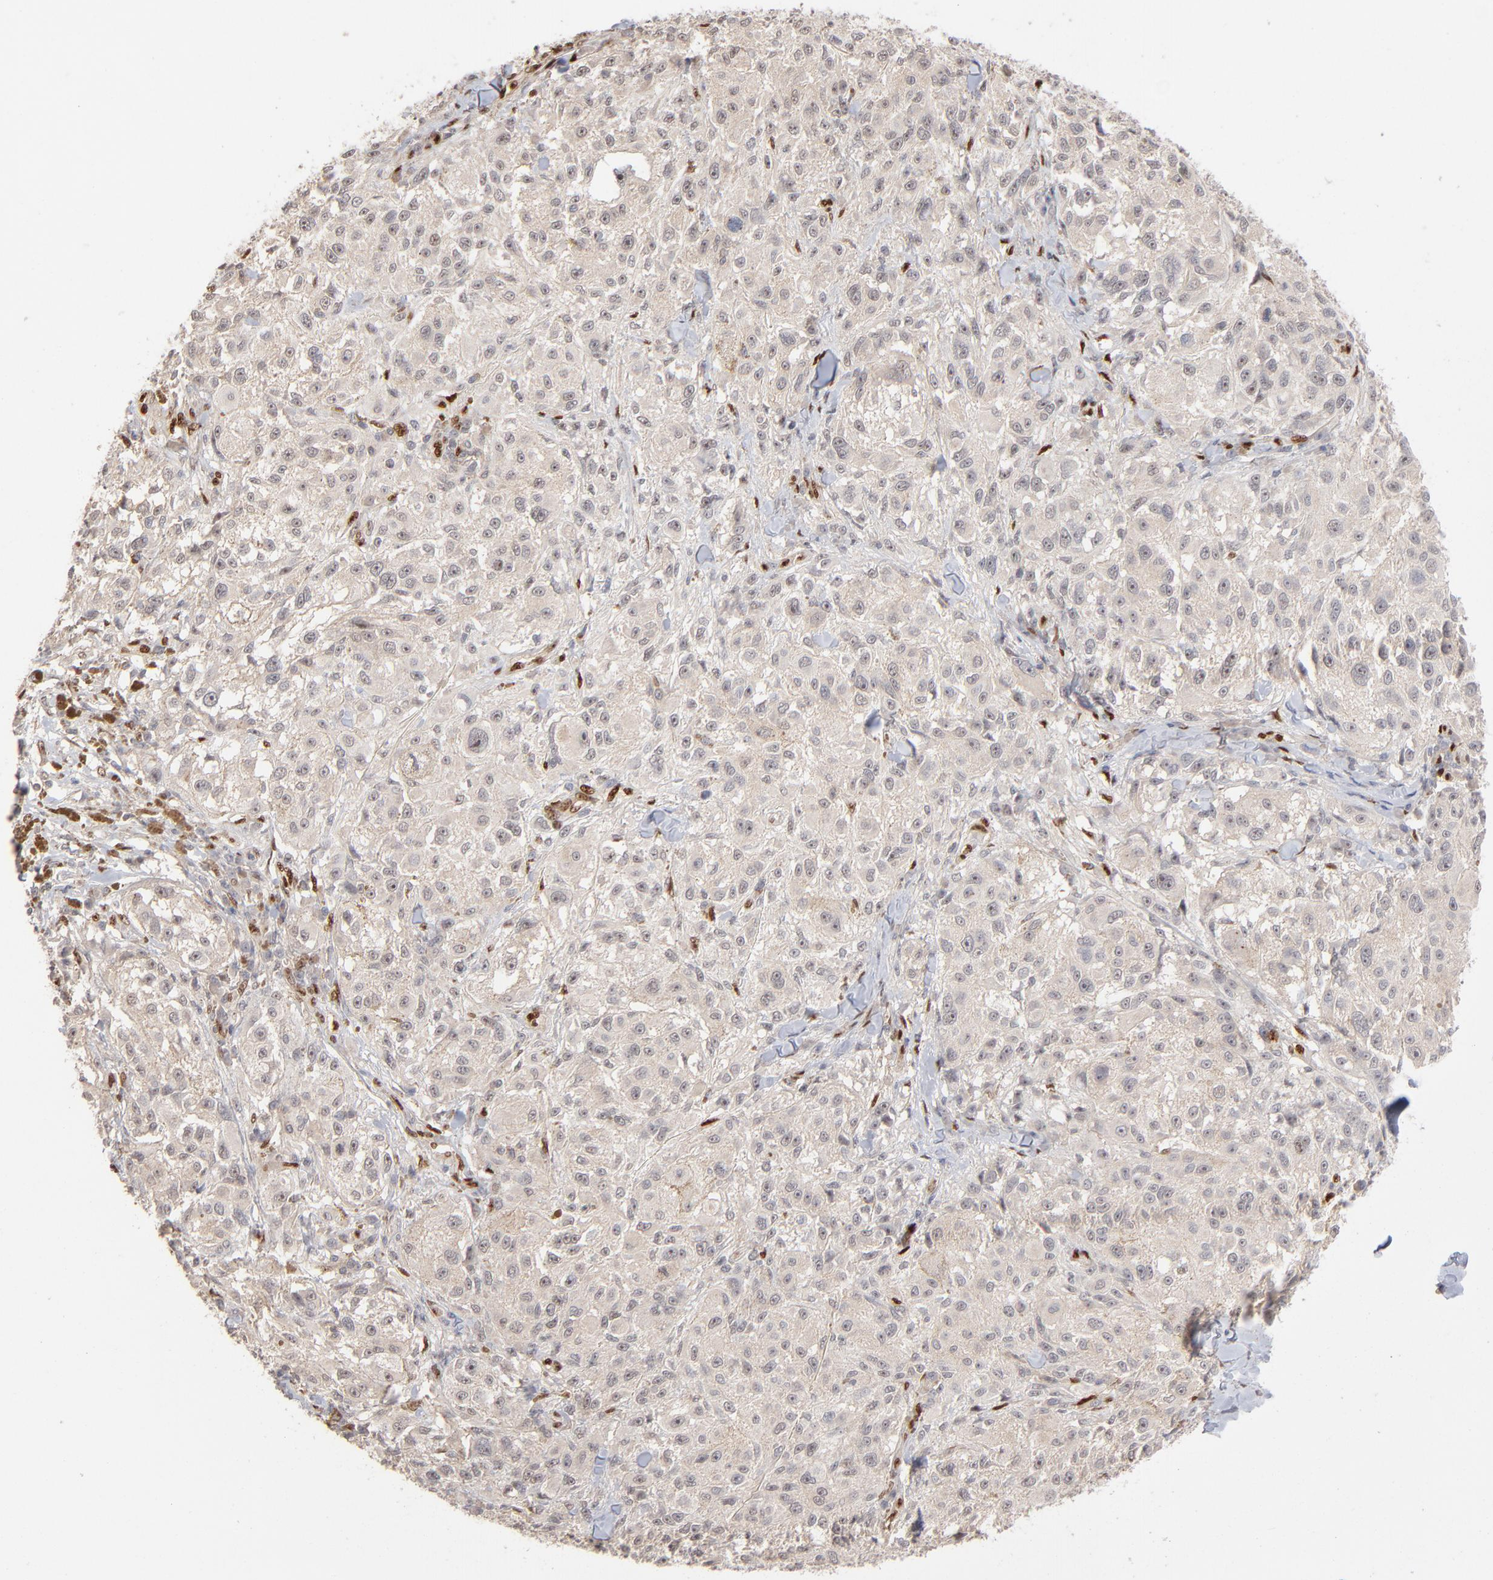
{"staining": {"intensity": "weak", "quantity": ">75%", "location": "cytoplasmic/membranous"}, "tissue": "melanoma", "cell_type": "Tumor cells", "image_type": "cancer", "snomed": [{"axis": "morphology", "description": "Necrosis, NOS"}, {"axis": "morphology", "description": "Malignant melanoma, NOS"}, {"axis": "topography", "description": "Skin"}], "caption": "The image exhibits immunohistochemical staining of malignant melanoma. There is weak cytoplasmic/membranous staining is identified in approximately >75% of tumor cells.", "gene": "NFIB", "patient": {"sex": "female", "age": 87}}